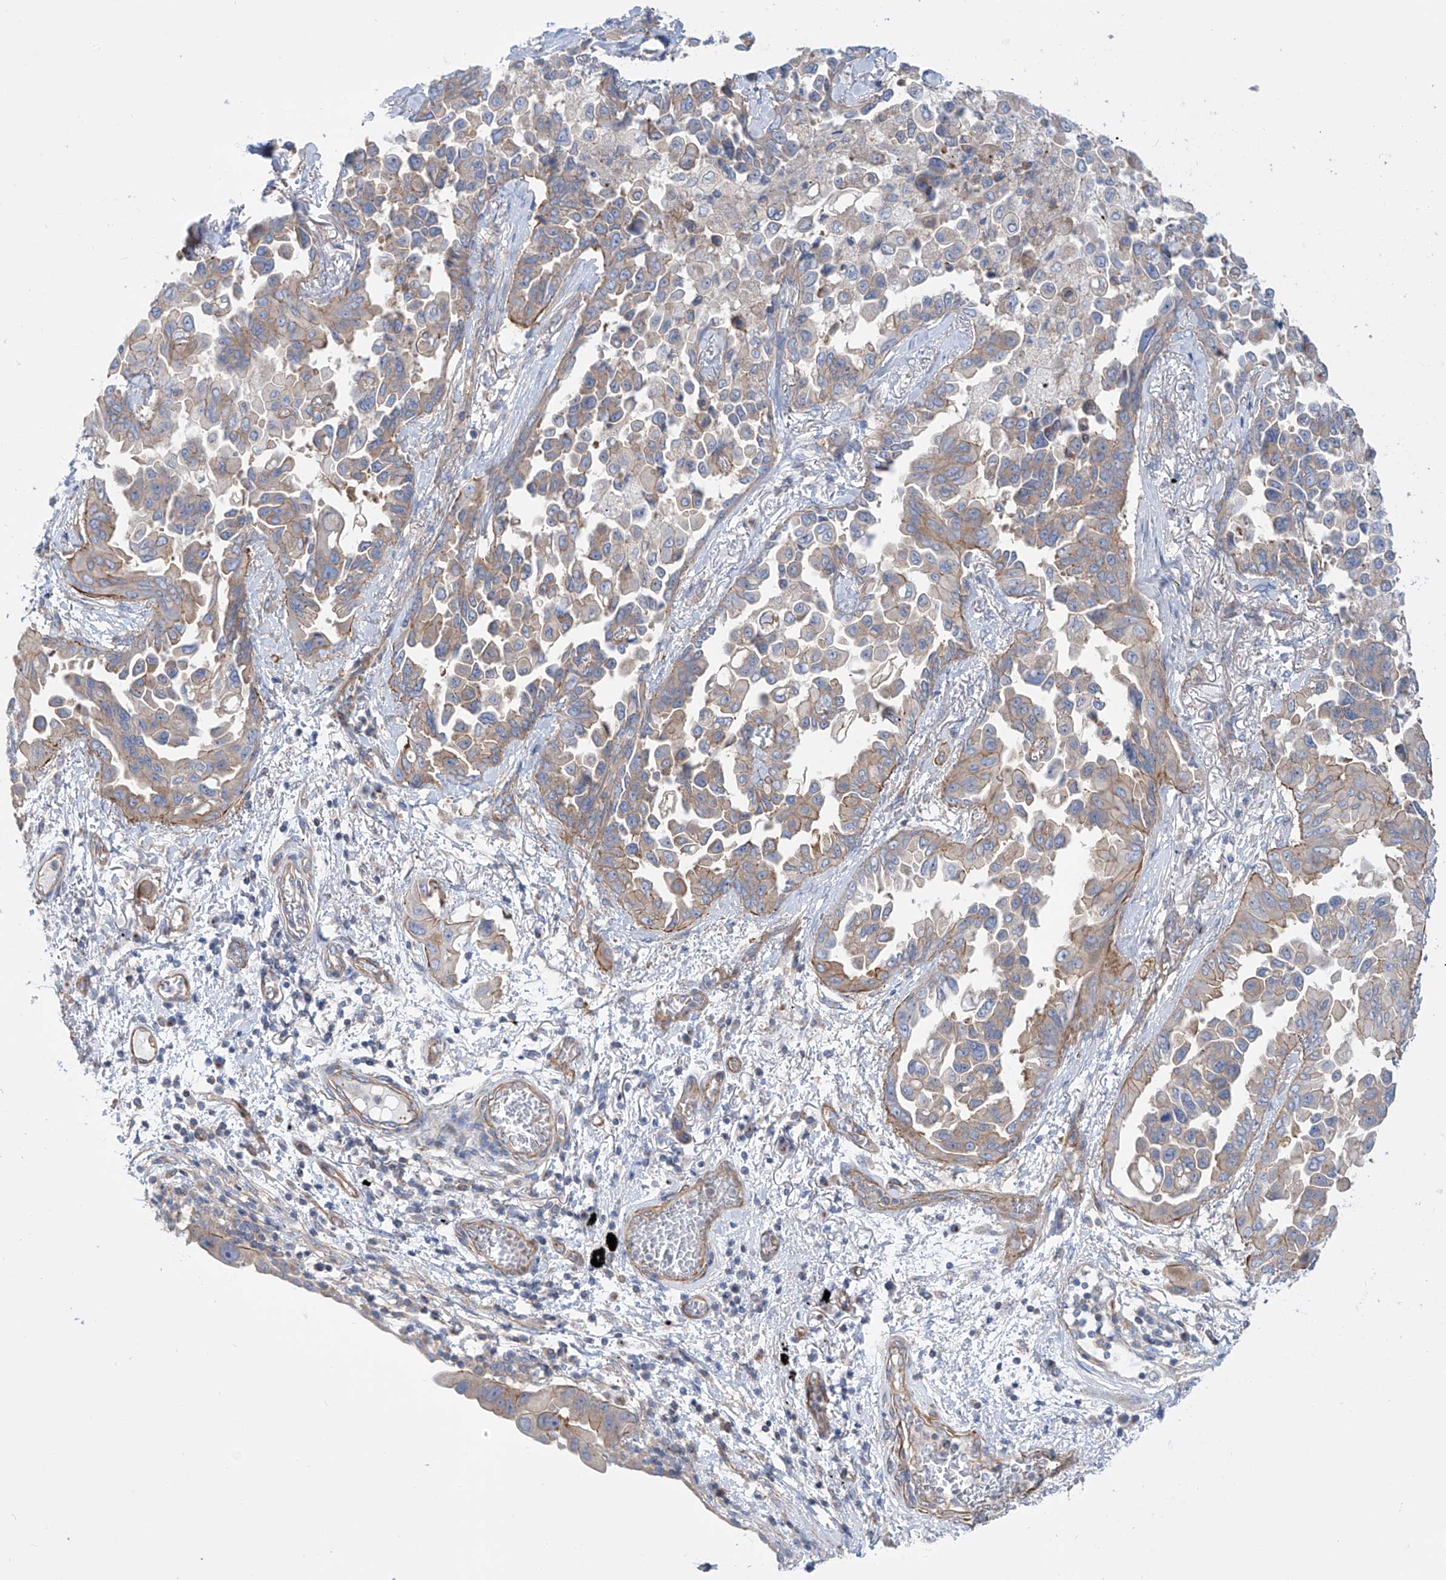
{"staining": {"intensity": "weak", "quantity": ">75%", "location": "cytoplasmic/membranous"}, "tissue": "lung cancer", "cell_type": "Tumor cells", "image_type": "cancer", "snomed": [{"axis": "morphology", "description": "Adenocarcinoma, NOS"}, {"axis": "topography", "description": "Lung"}], "caption": "The photomicrograph demonstrates immunohistochemical staining of lung cancer. There is weak cytoplasmic/membranous positivity is identified in about >75% of tumor cells.", "gene": "TMEM209", "patient": {"sex": "female", "age": 67}}